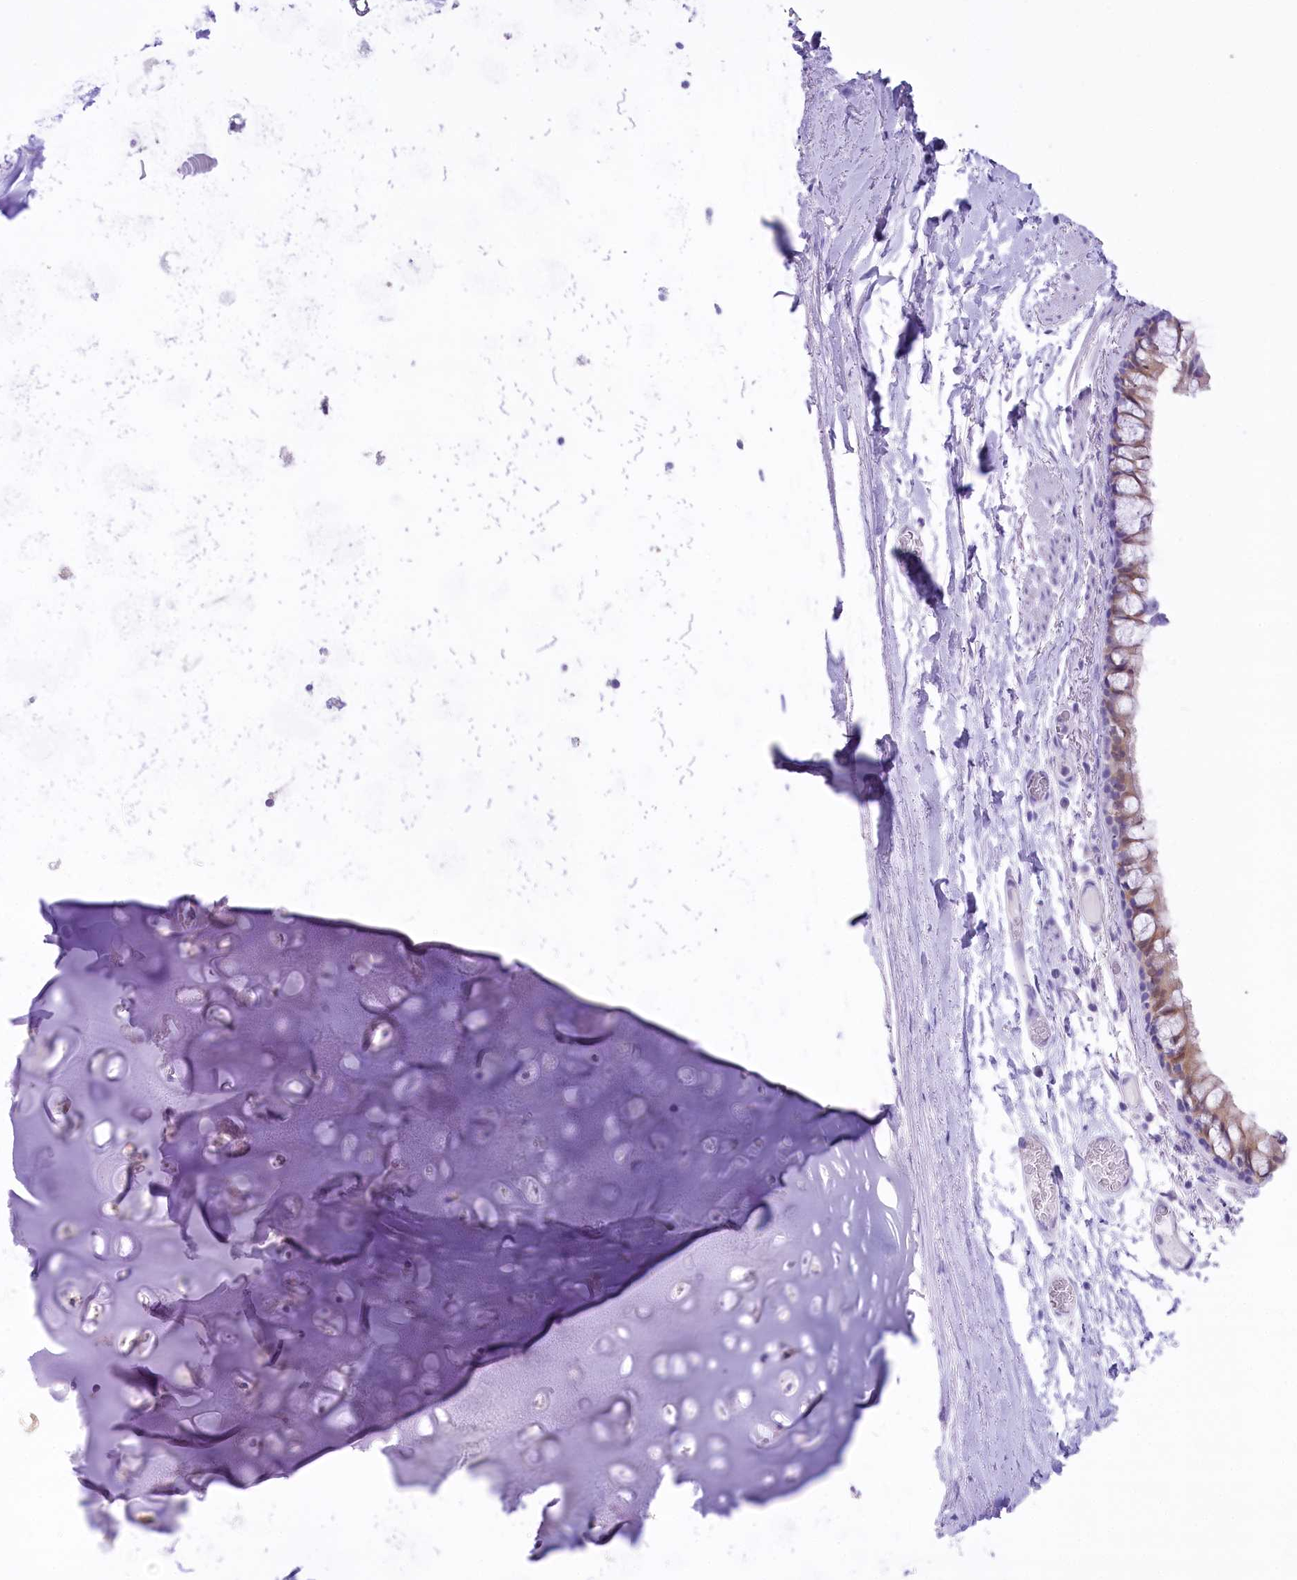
{"staining": {"intensity": "weak", "quantity": "25%-75%", "location": "cytoplasmic/membranous"}, "tissue": "bronchus", "cell_type": "Respiratory epithelial cells", "image_type": "normal", "snomed": [{"axis": "morphology", "description": "Normal tissue, NOS"}, {"axis": "topography", "description": "Cartilage tissue"}], "caption": "High-power microscopy captured an immunohistochemistry micrograph of unremarkable bronchus, revealing weak cytoplasmic/membranous positivity in approximately 25%-75% of respiratory epithelial cells. The staining was performed using DAB (3,3'-diaminobenzidine), with brown indicating positive protein expression. Nuclei are stained blue with hematoxylin.", "gene": "PBLD", "patient": {"sex": "male", "age": 63}}